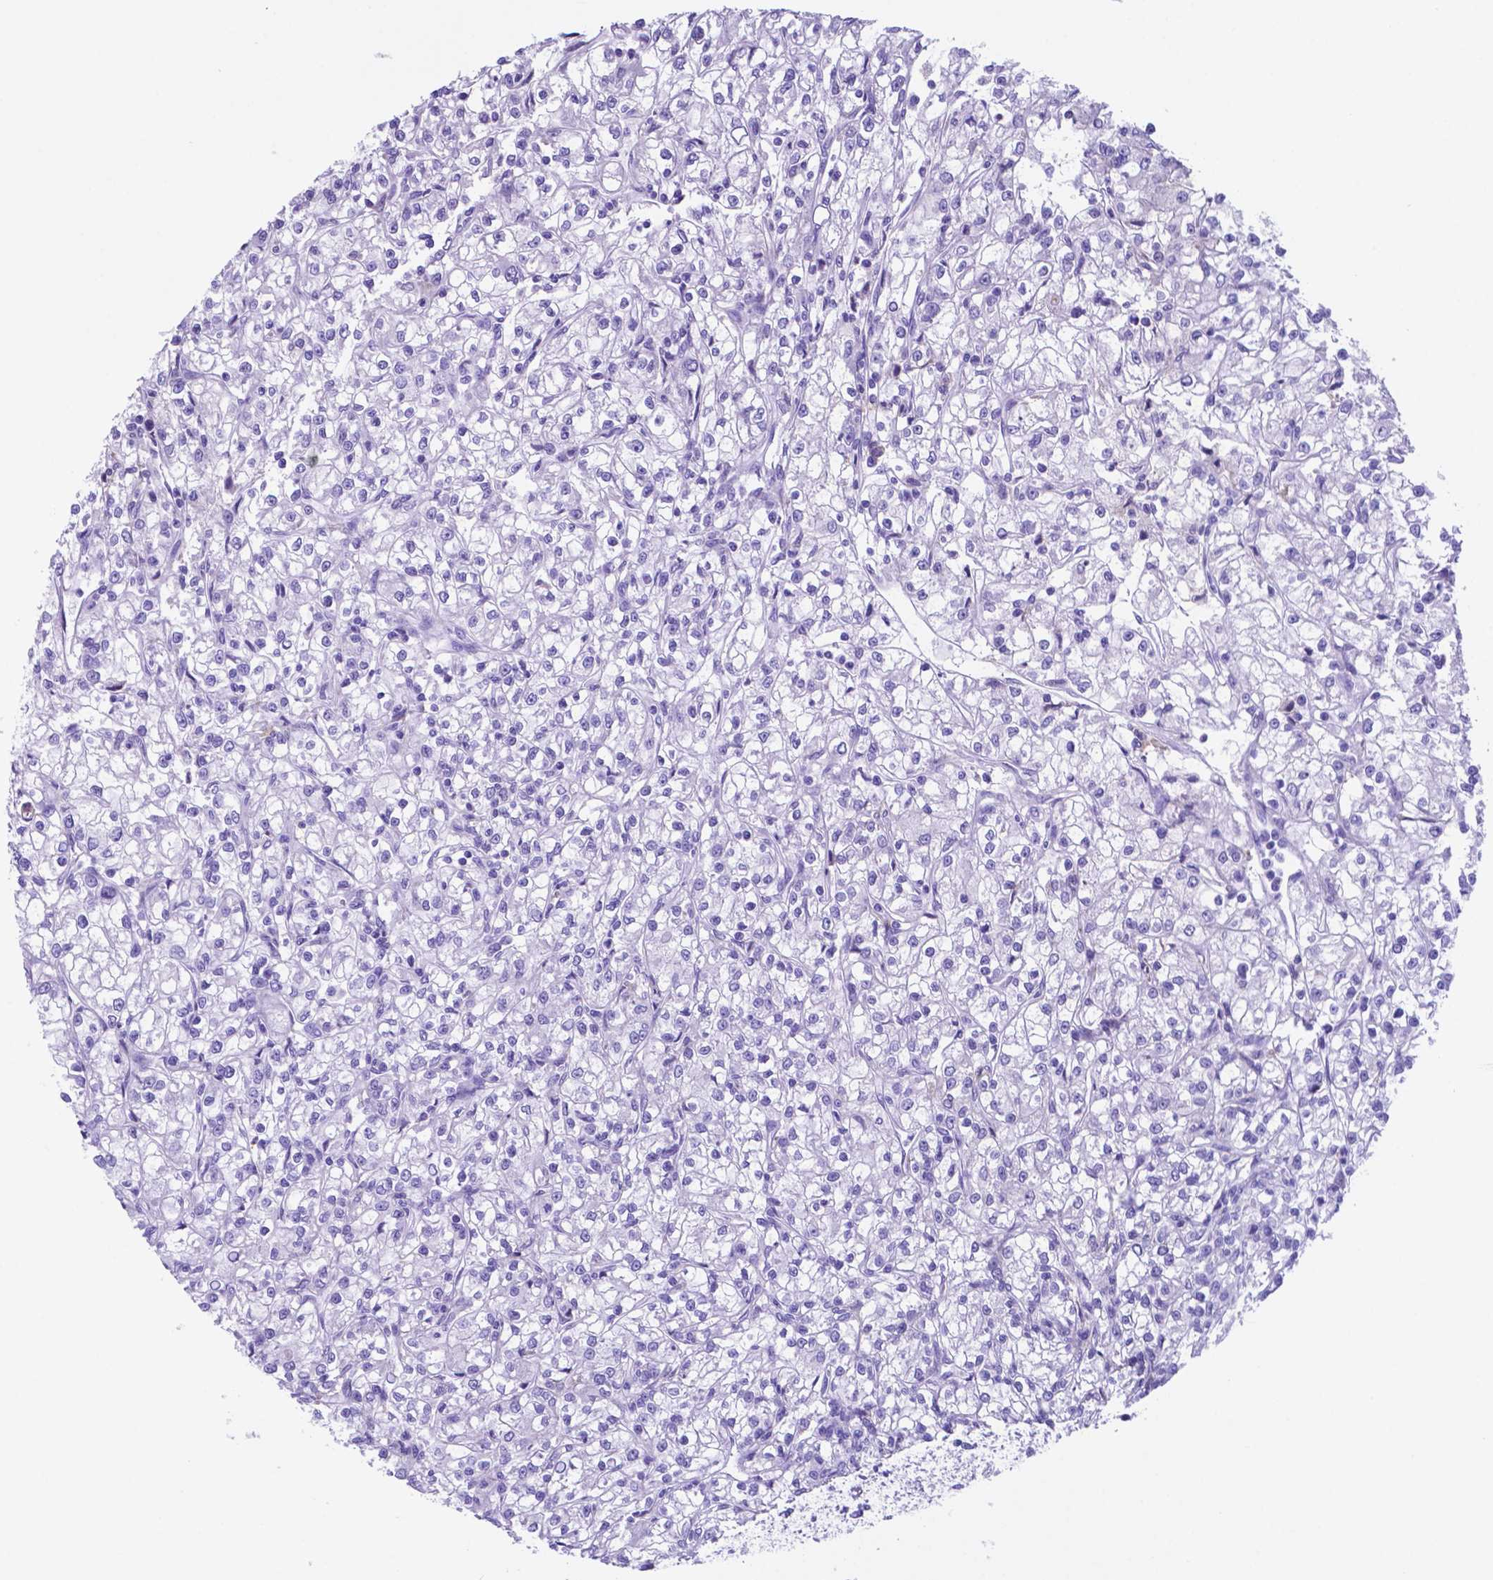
{"staining": {"intensity": "negative", "quantity": "none", "location": "none"}, "tissue": "renal cancer", "cell_type": "Tumor cells", "image_type": "cancer", "snomed": [{"axis": "morphology", "description": "Adenocarcinoma, NOS"}, {"axis": "topography", "description": "Kidney"}], "caption": "This is a histopathology image of immunohistochemistry (IHC) staining of renal cancer, which shows no staining in tumor cells.", "gene": "DNAAF8", "patient": {"sex": "female", "age": 59}}